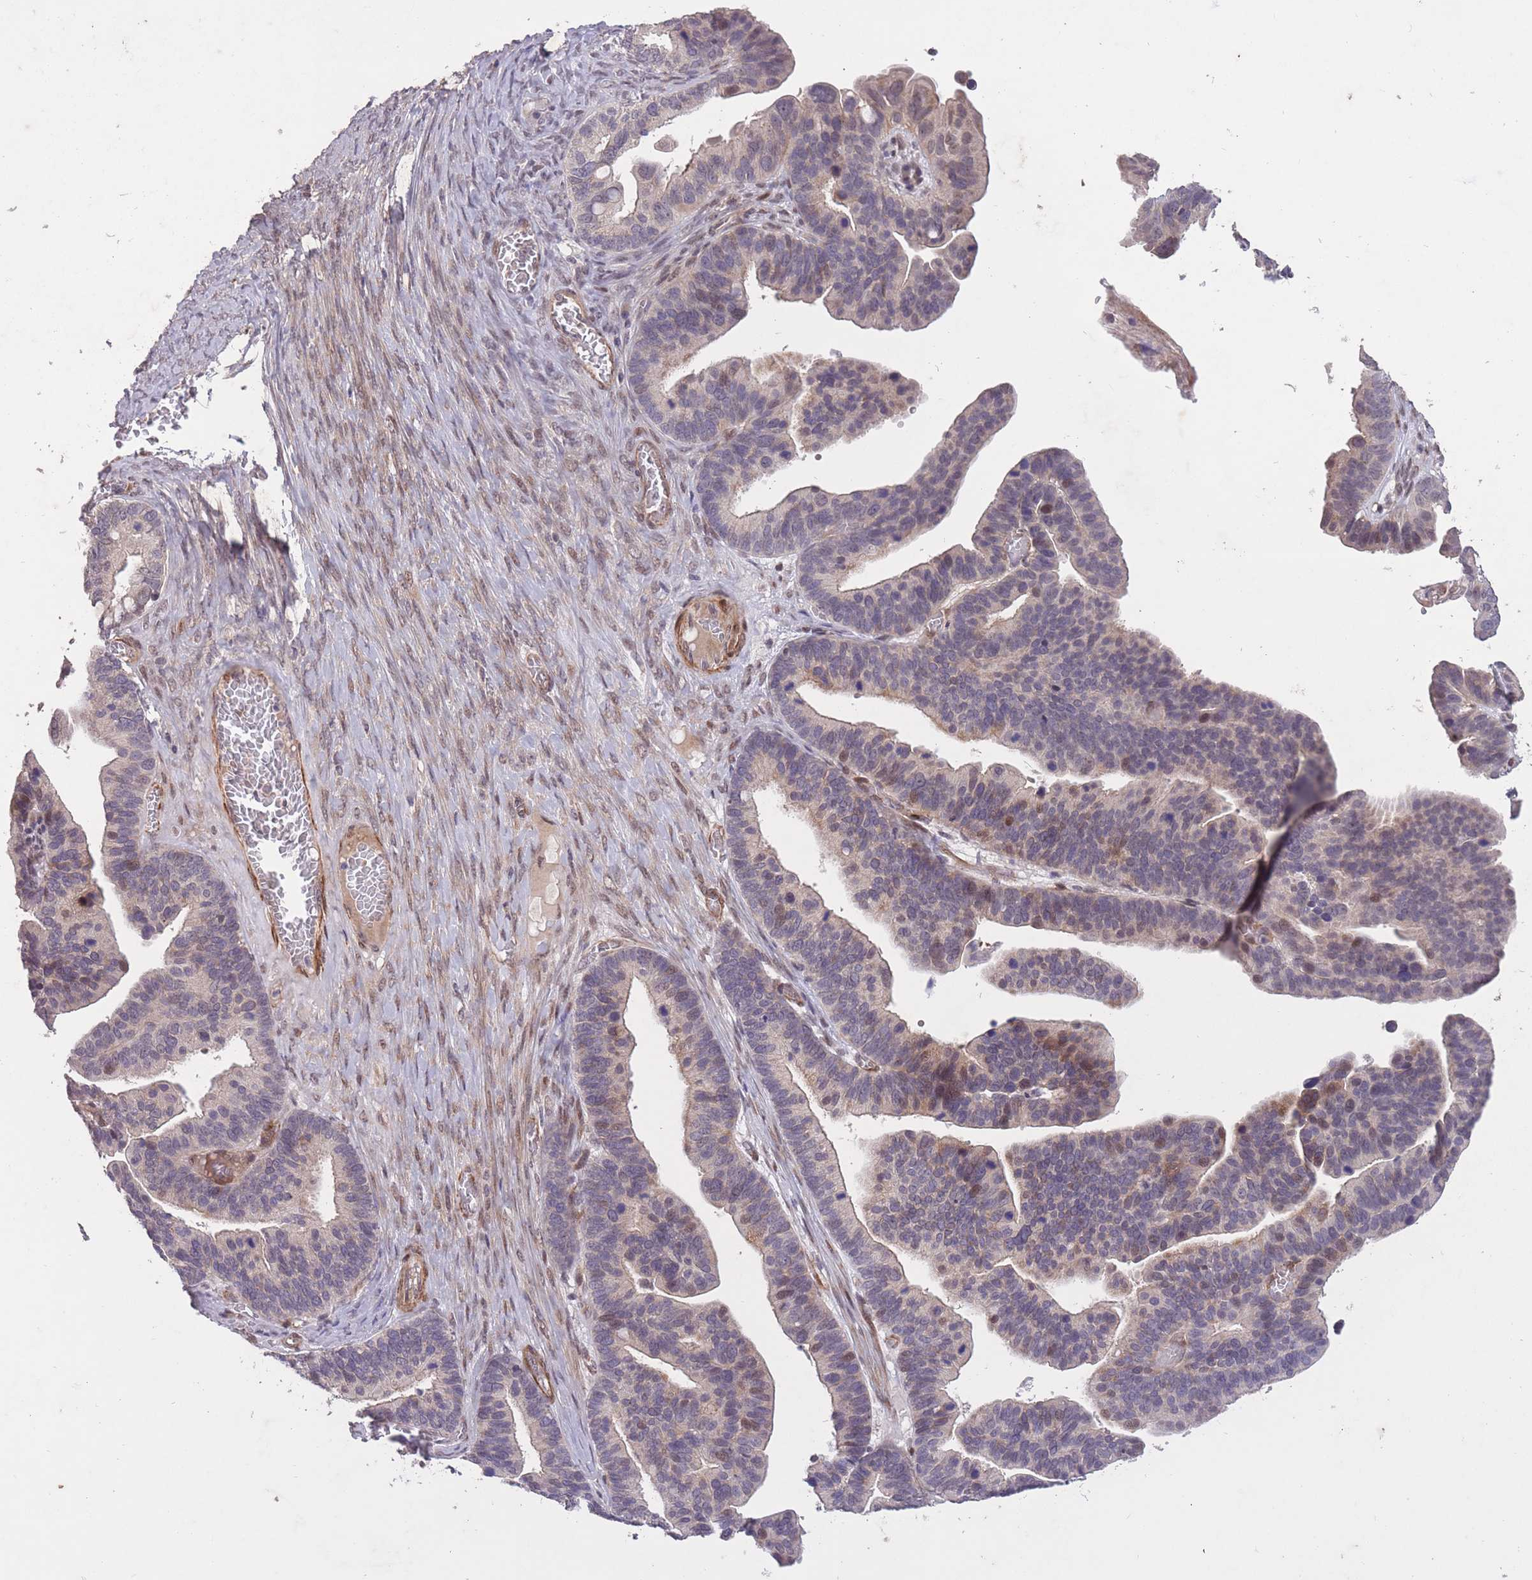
{"staining": {"intensity": "moderate", "quantity": "<25%", "location": "nuclear"}, "tissue": "ovarian cancer", "cell_type": "Tumor cells", "image_type": "cancer", "snomed": [{"axis": "morphology", "description": "Cystadenocarcinoma, serous, NOS"}, {"axis": "topography", "description": "Ovary"}], "caption": "Ovarian cancer tissue reveals moderate nuclear staining in about <25% of tumor cells, visualized by immunohistochemistry. Immunohistochemistry (ihc) stains the protein in brown and the nuclei are stained blue.", "gene": "CBX6", "patient": {"sex": "female", "age": 56}}